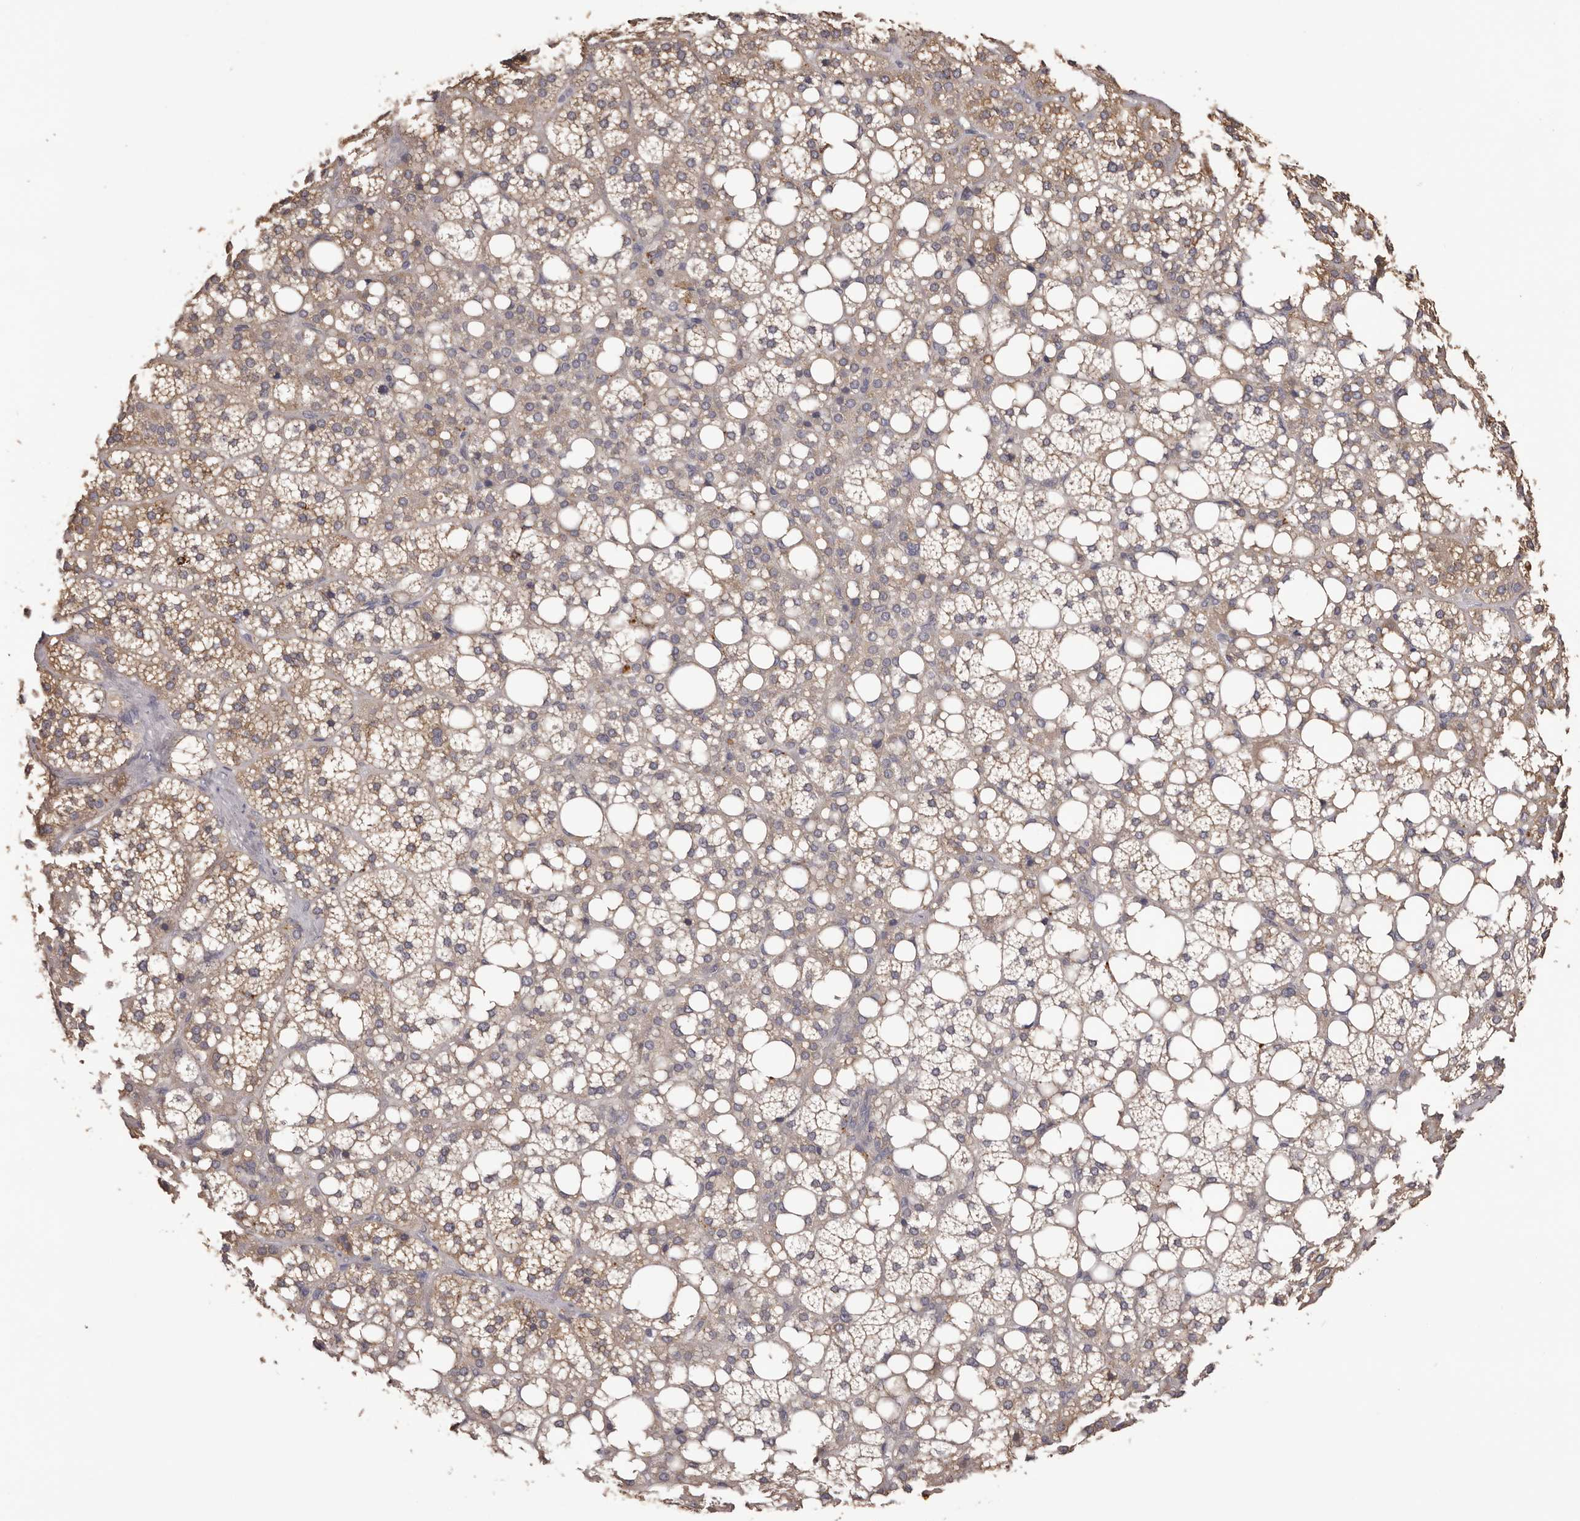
{"staining": {"intensity": "weak", "quantity": "25%-75%", "location": "cytoplasmic/membranous"}, "tissue": "adrenal gland", "cell_type": "Glandular cells", "image_type": "normal", "snomed": [{"axis": "morphology", "description": "Normal tissue, NOS"}, {"axis": "topography", "description": "Adrenal gland"}], "caption": "About 25%-75% of glandular cells in benign human adrenal gland display weak cytoplasmic/membranous protein positivity as visualized by brown immunohistochemical staining.", "gene": "ETNK1", "patient": {"sex": "female", "age": 59}}